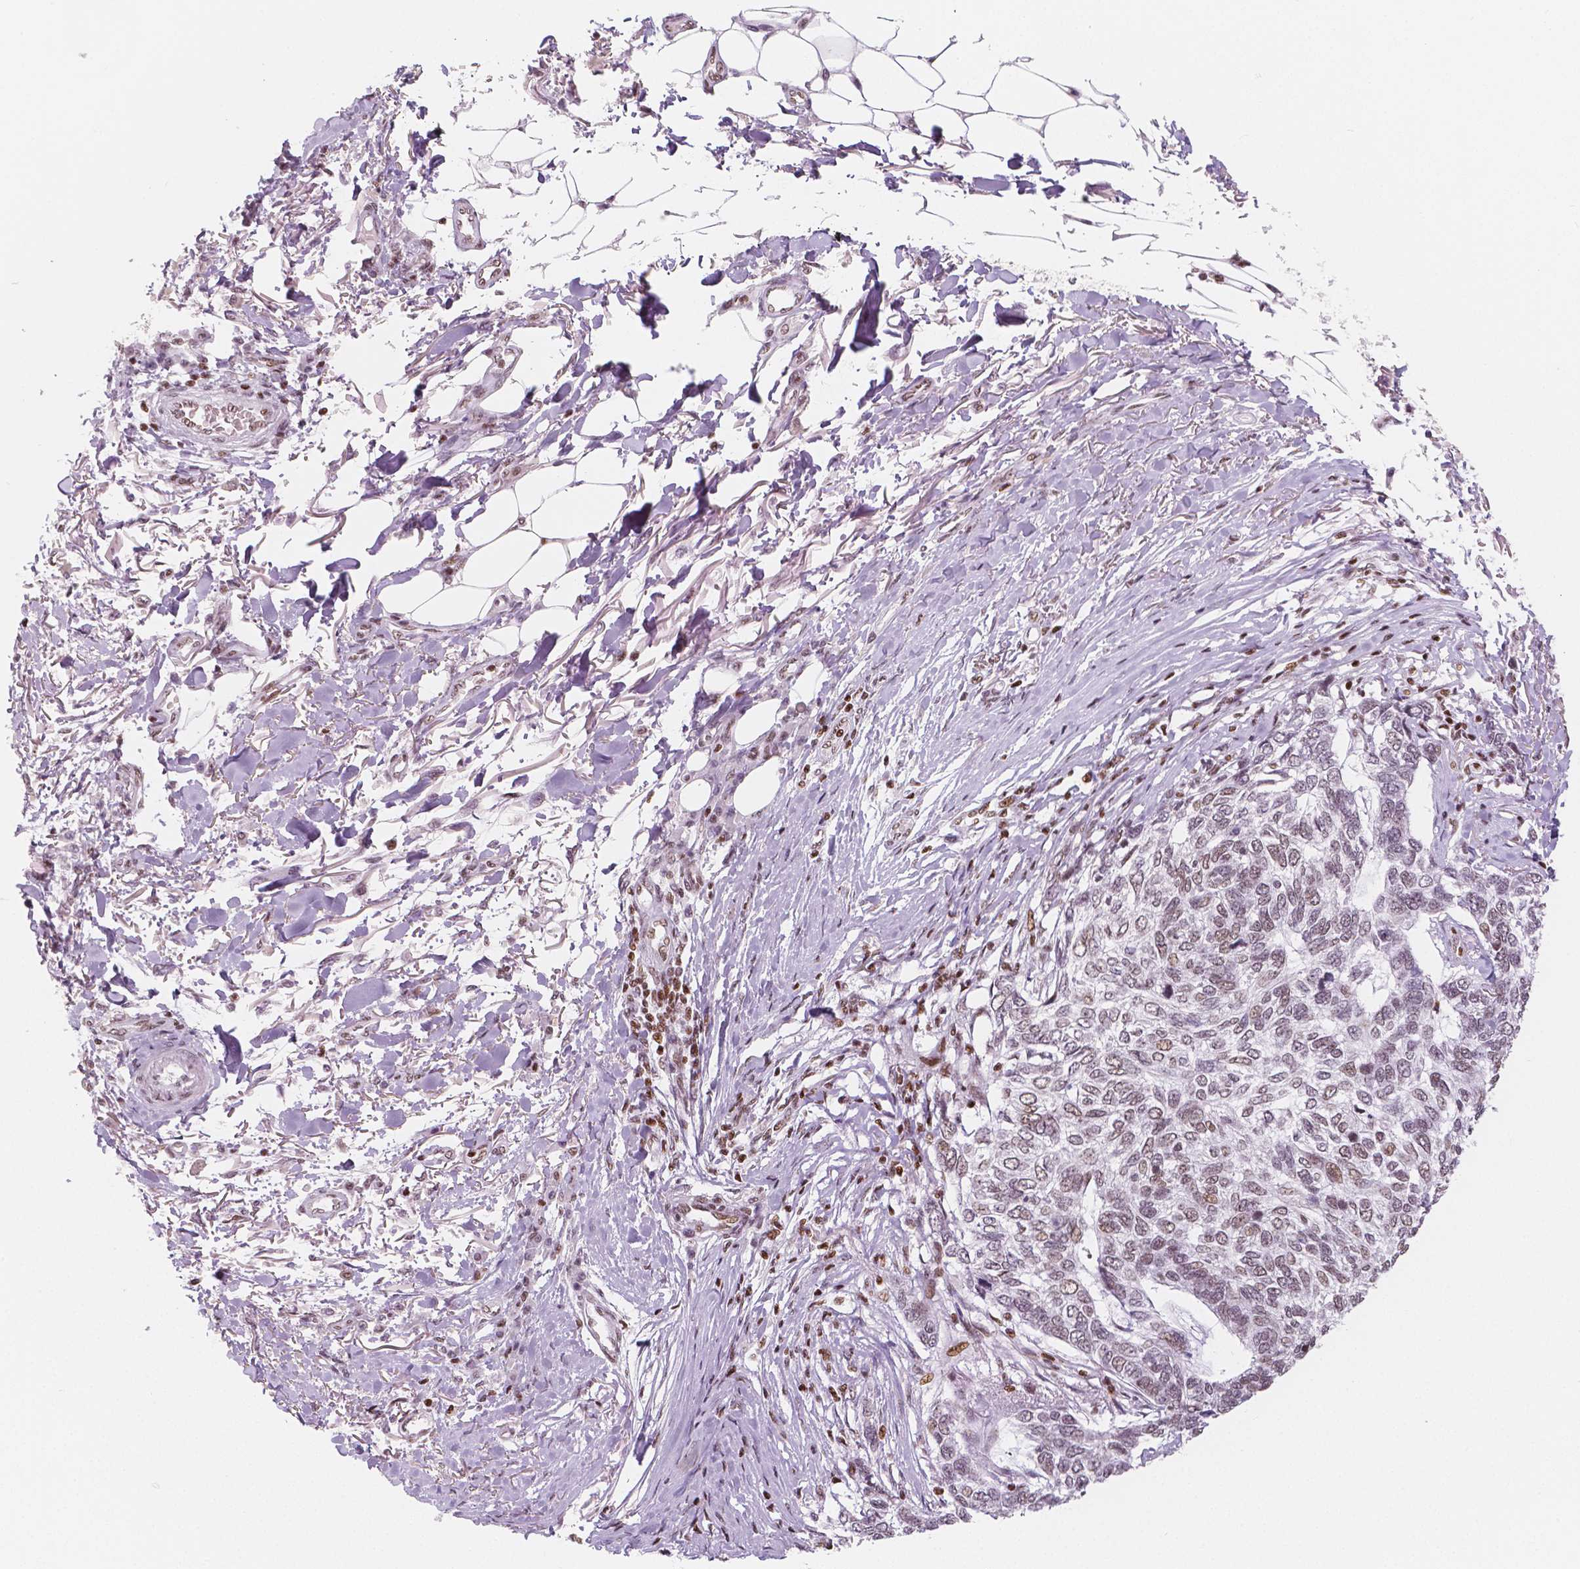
{"staining": {"intensity": "moderate", "quantity": "25%-75%", "location": "nuclear"}, "tissue": "skin cancer", "cell_type": "Tumor cells", "image_type": "cancer", "snomed": [{"axis": "morphology", "description": "Basal cell carcinoma"}, {"axis": "topography", "description": "Skin"}], "caption": "Immunohistochemical staining of skin basal cell carcinoma reveals moderate nuclear protein staining in approximately 25%-75% of tumor cells. The protein is shown in brown color, while the nuclei are stained blue.", "gene": "HDAC1", "patient": {"sex": "female", "age": 65}}